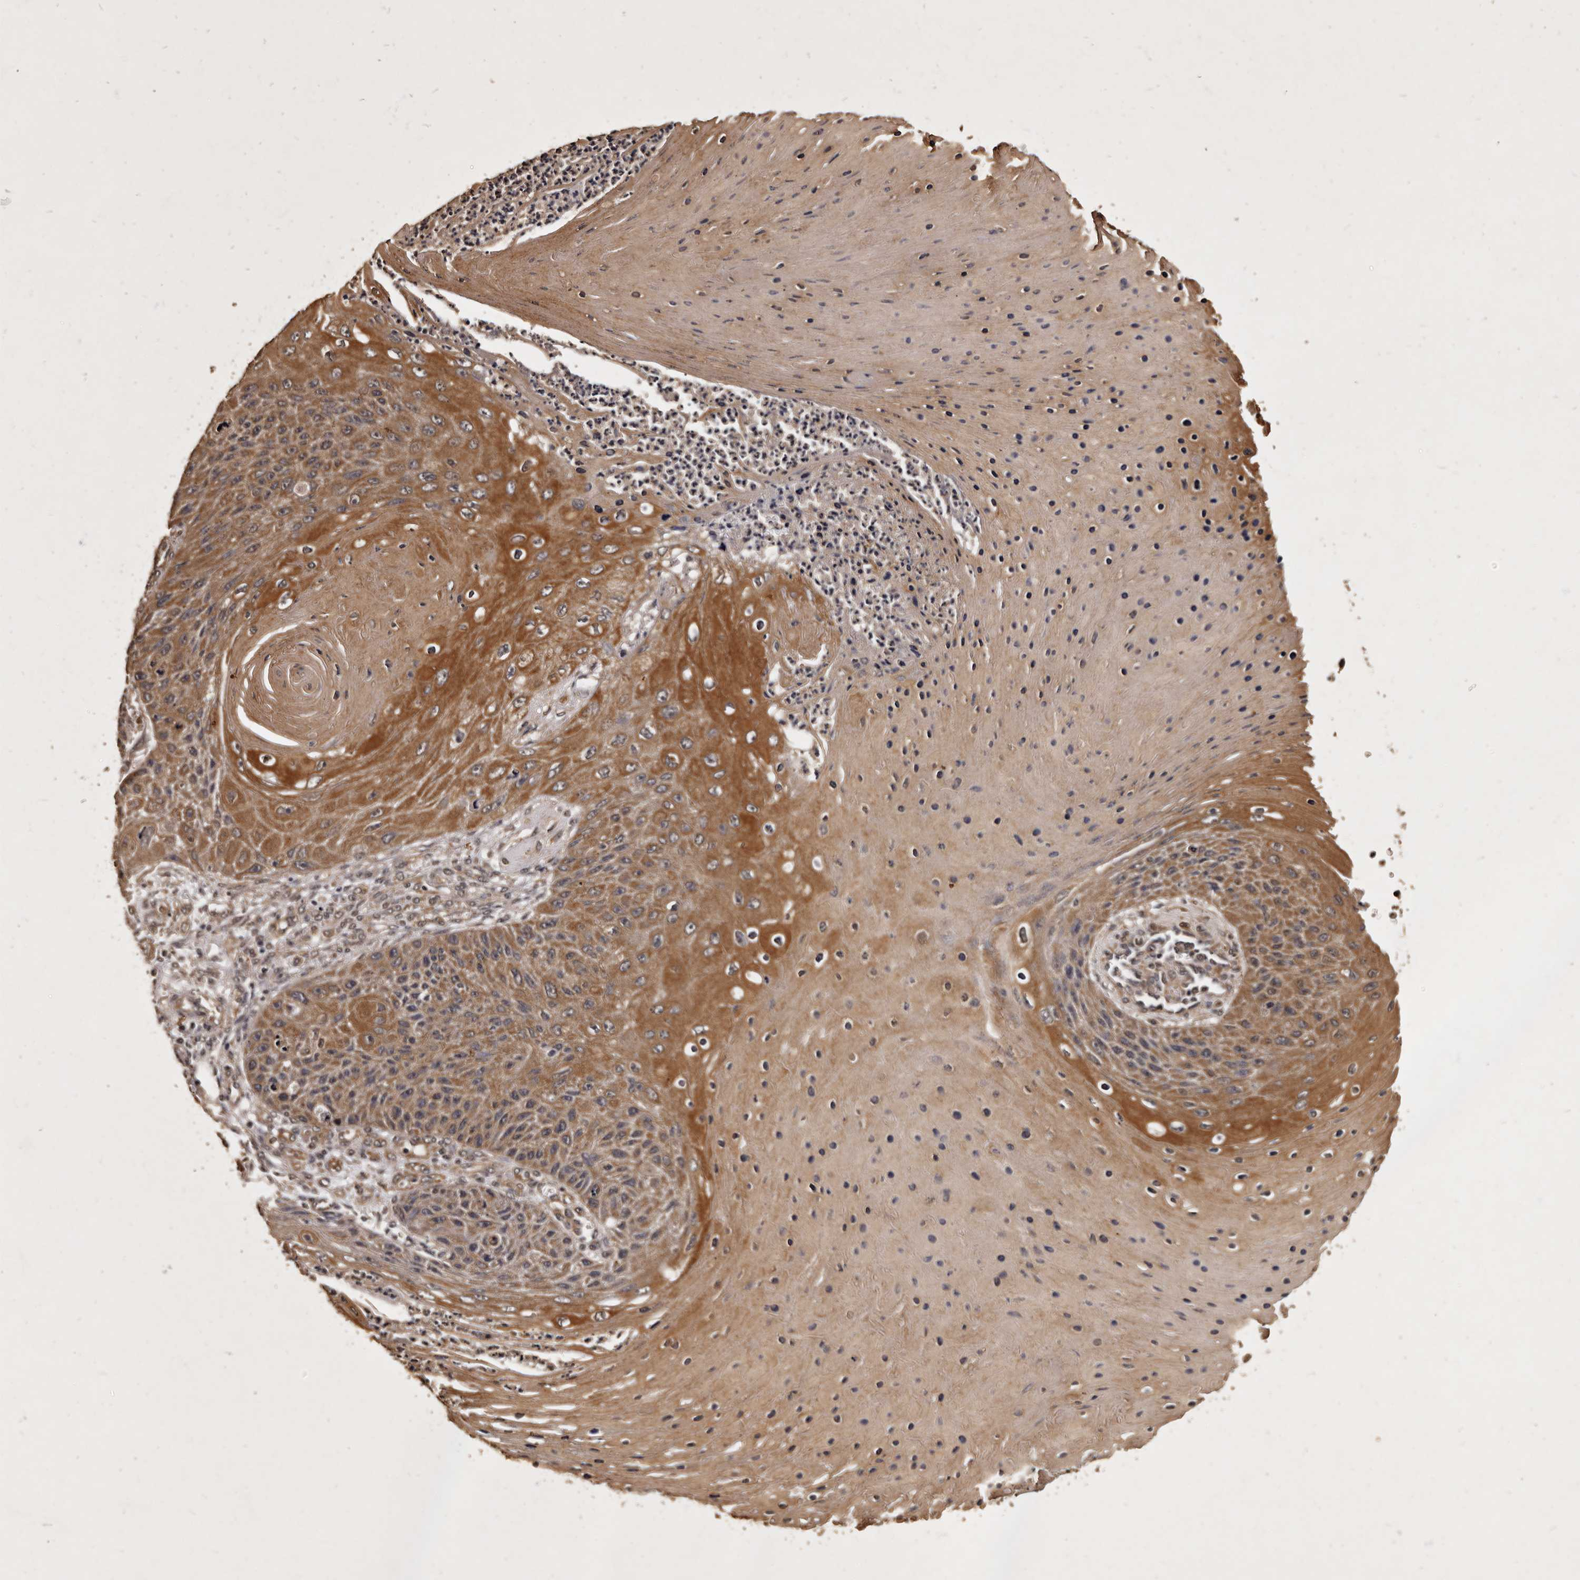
{"staining": {"intensity": "moderate", "quantity": ">75%", "location": "cytoplasmic/membranous"}, "tissue": "skin cancer", "cell_type": "Tumor cells", "image_type": "cancer", "snomed": [{"axis": "morphology", "description": "Squamous cell carcinoma, NOS"}, {"axis": "topography", "description": "Skin"}], "caption": "An immunohistochemistry image of neoplastic tissue is shown. Protein staining in brown labels moderate cytoplasmic/membranous positivity in skin cancer within tumor cells.", "gene": "PARS2", "patient": {"sex": "female", "age": 88}}